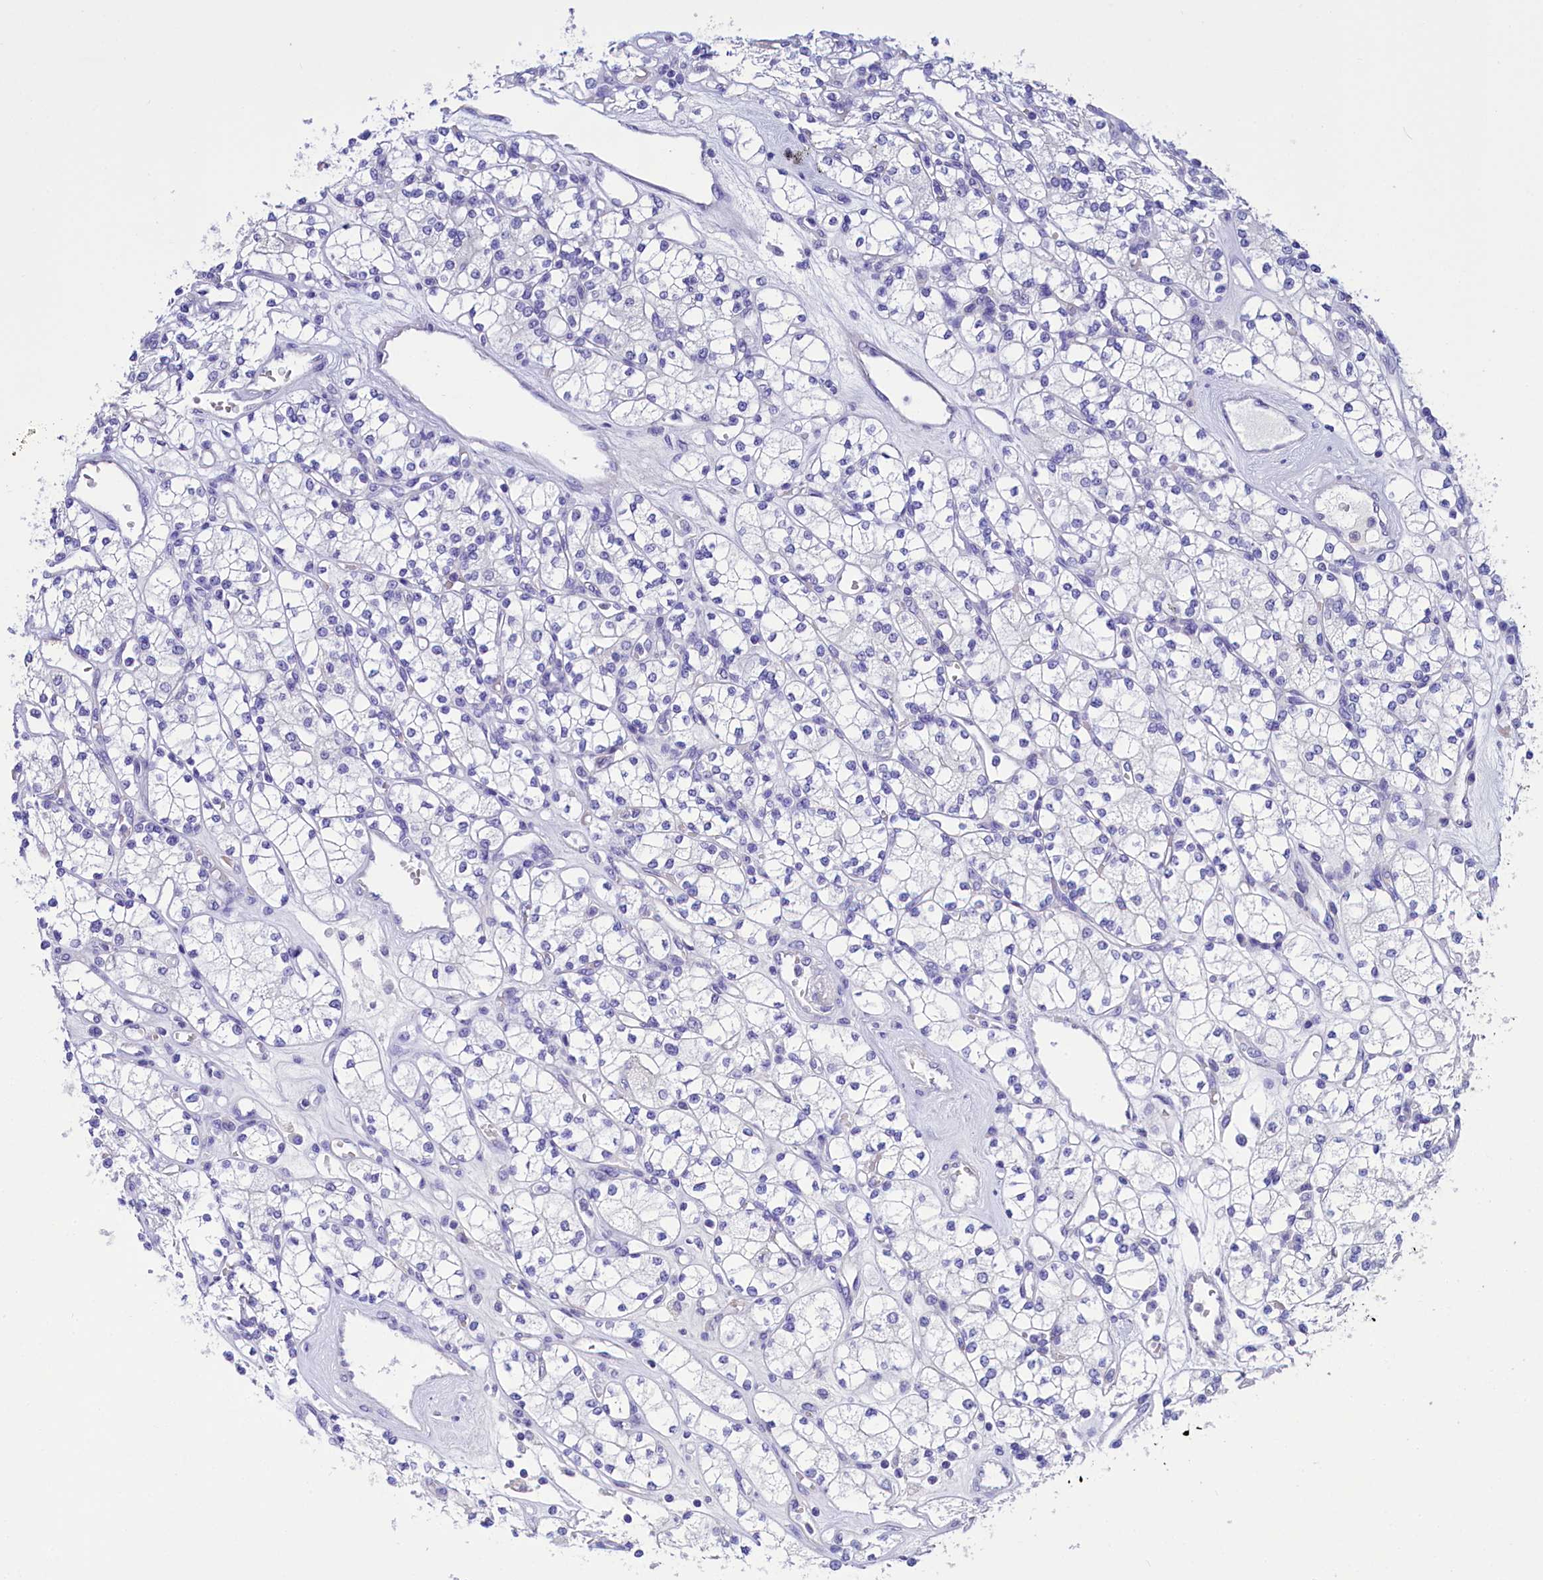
{"staining": {"intensity": "negative", "quantity": "none", "location": "none"}, "tissue": "renal cancer", "cell_type": "Tumor cells", "image_type": "cancer", "snomed": [{"axis": "morphology", "description": "Adenocarcinoma, NOS"}, {"axis": "topography", "description": "Kidney"}], "caption": "A high-resolution image shows IHC staining of renal cancer, which demonstrates no significant positivity in tumor cells.", "gene": "TTC36", "patient": {"sex": "male", "age": 77}}